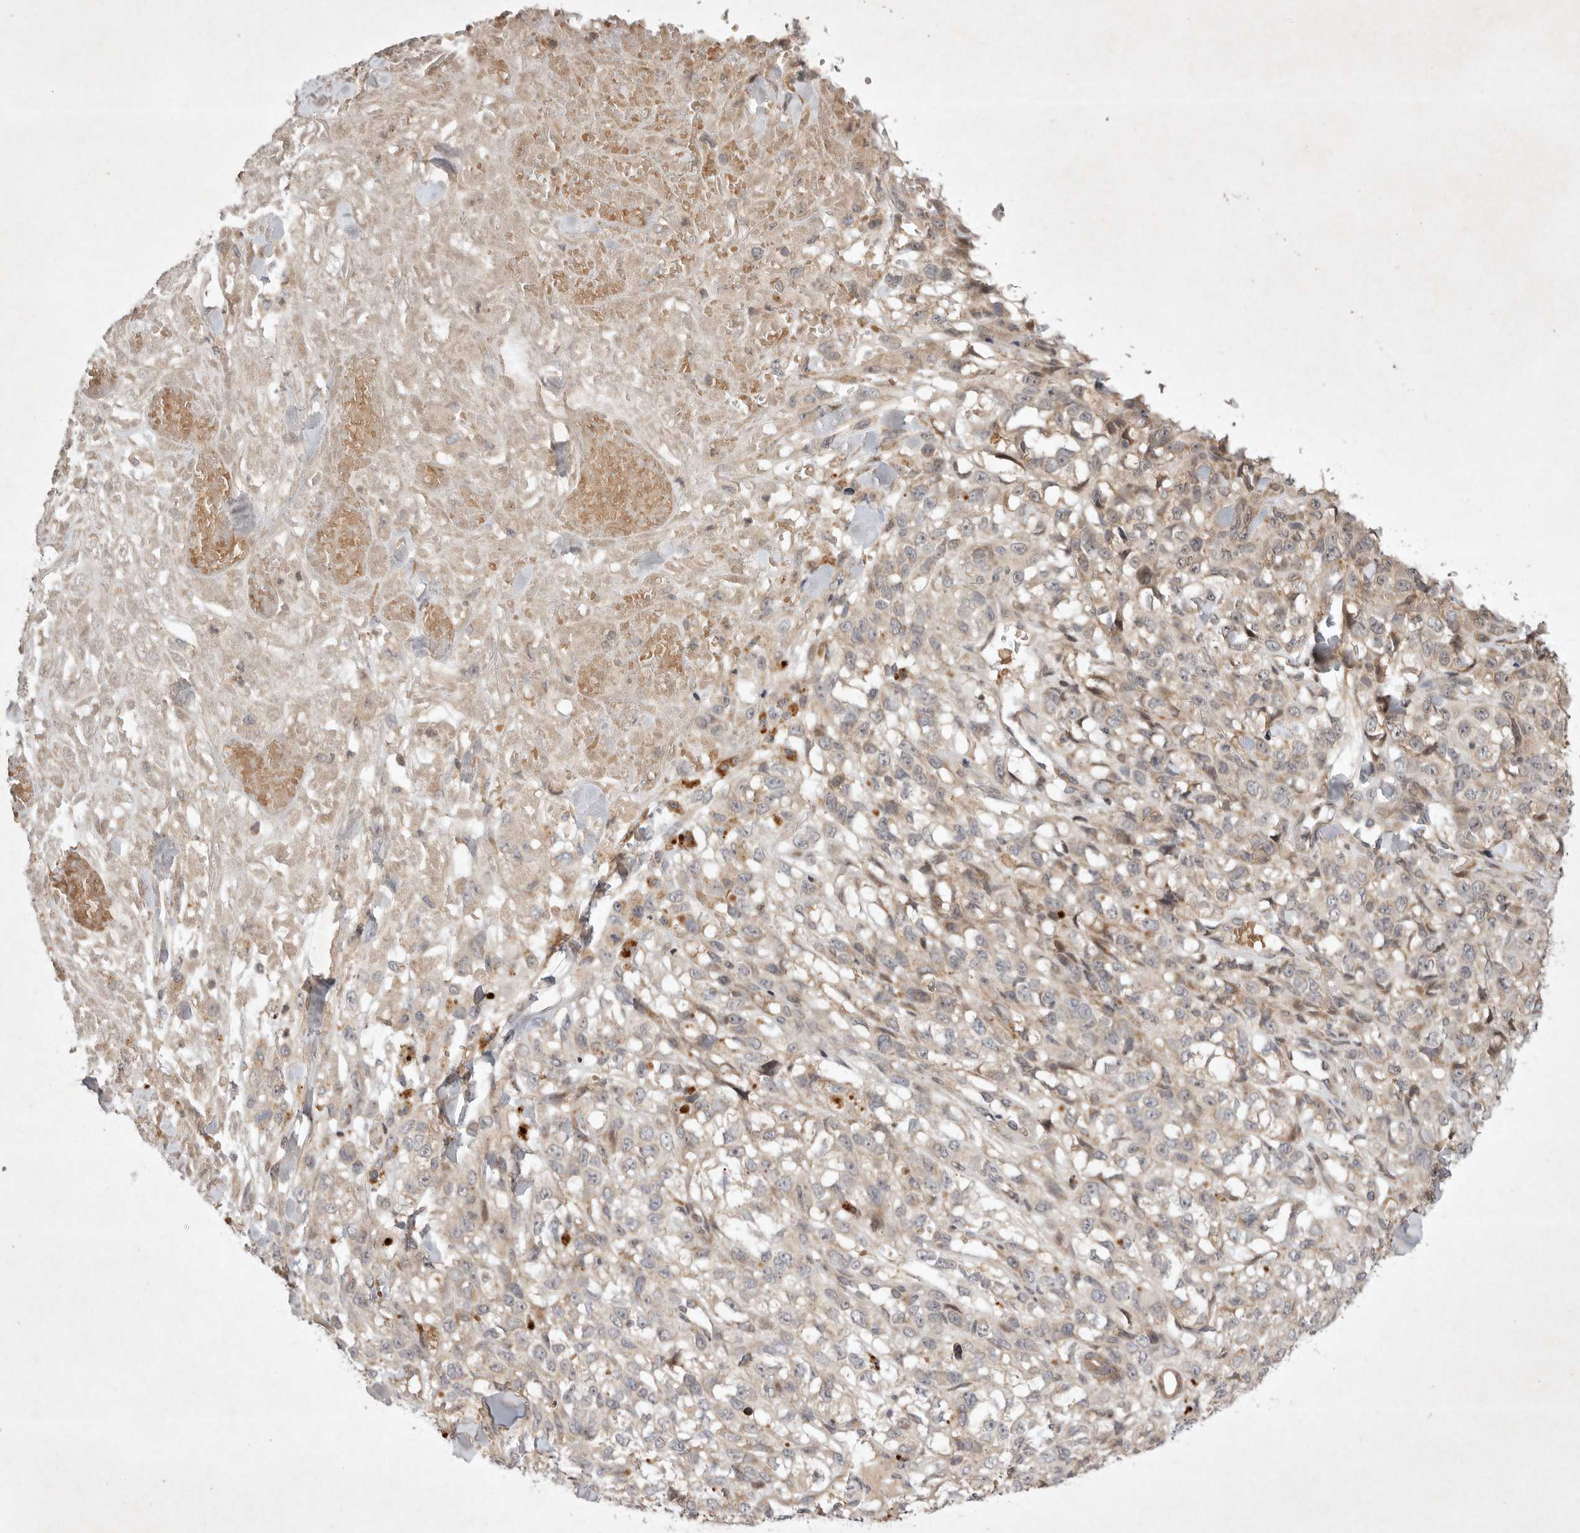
{"staining": {"intensity": "negative", "quantity": "none", "location": "none"}, "tissue": "melanoma", "cell_type": "Tumor cells", "image_type": "cancer", "snomed": [{"axis": "morphology", "description": "Malignant melanoma, Metastatic site"}, {"axis": "topography", "description": "Skin"}], "caption": "Image shows no protein expression in tumor cells of malignant melanoma (metastatic site) tissue. (DAB (3,3'-diaminobenzidine) immunohistochemistry (IHC) visualized using brightfield microscopy, high magnification).", "gene": "EIF2AK1", "patient": {"sex": "female", "age": 72}}